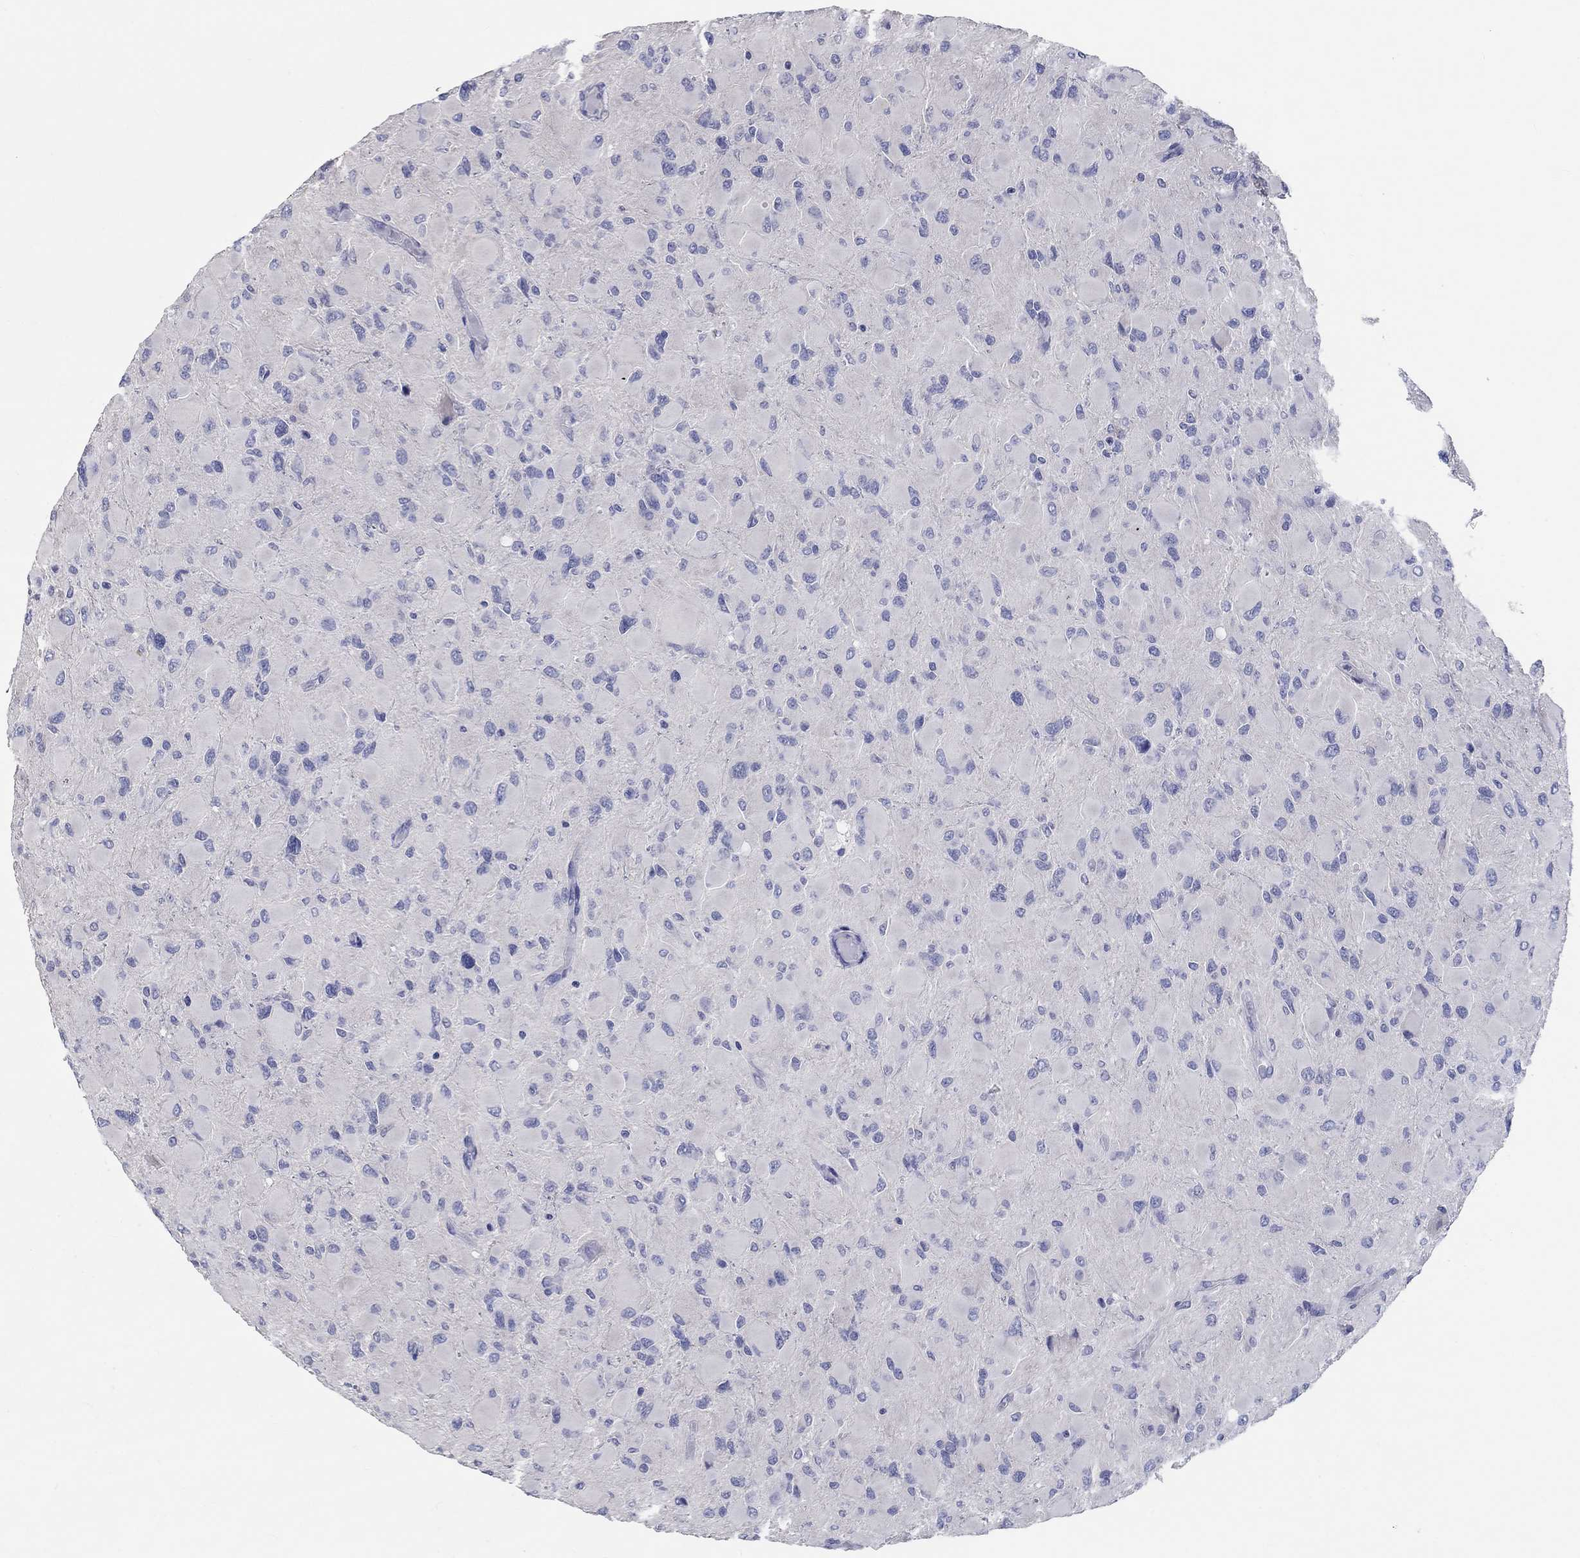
{"staining": {"intensity": "negative", "quantity": "none", "location": "none"}, "tissue": "glioma", "cell_type": "Tumor cells", "image_type": "cancer", "snomed": [{"axis": "morphology", "description": "Glioma, malignant, High grade"}, {"axis": "topography", "description": "Cerebral cortex"}], "caption": "Malignant glioma (high-grade) stained for a protein using IHC exhibits no expression tumor cells.", "gene": "LRRC4C", "patient": {"sex": "female", "age": 36}}